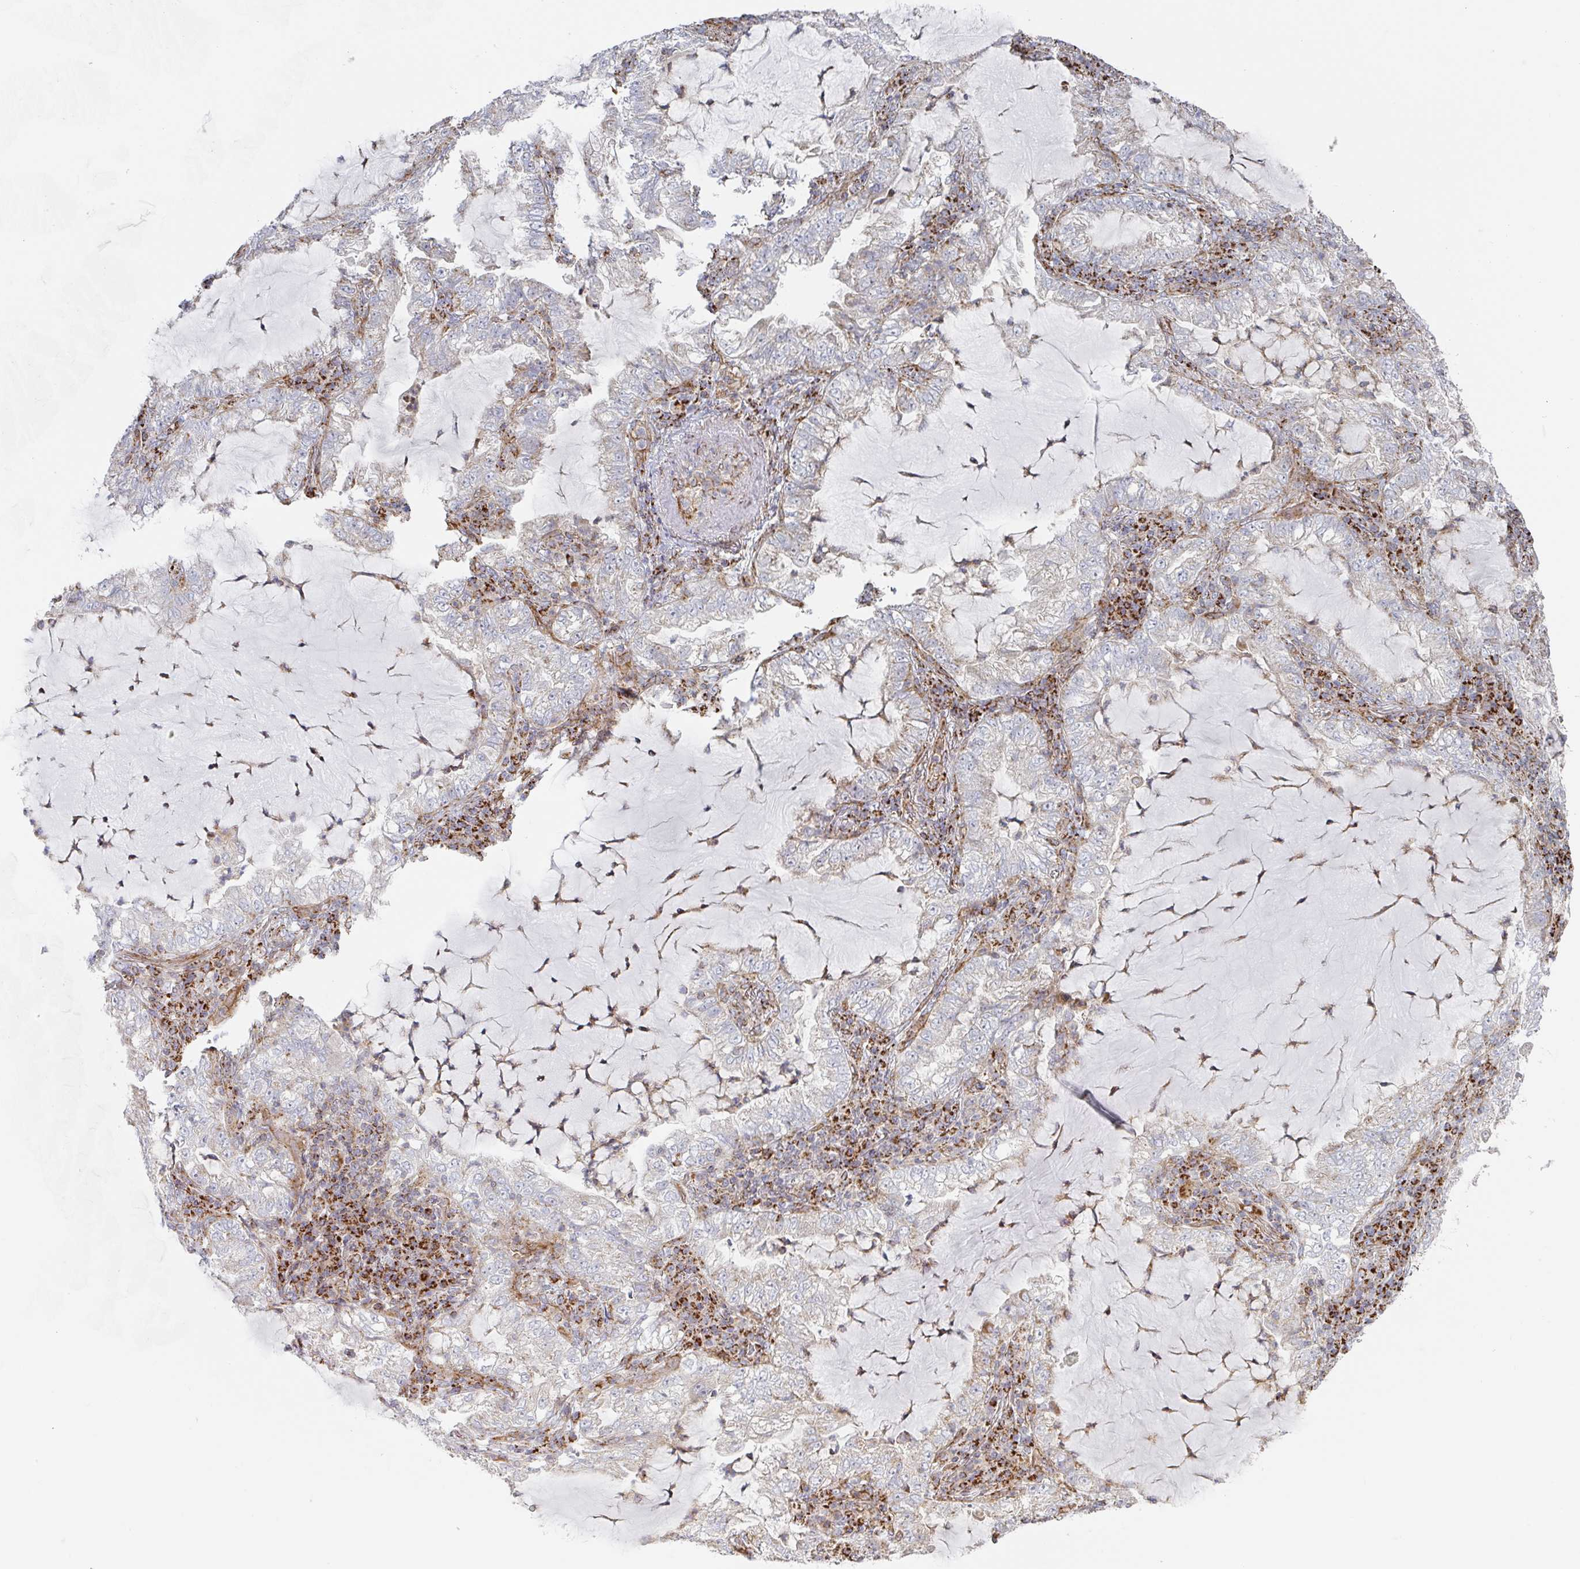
{"staining": {"intensity": "negative", "quantity": "none", "location": "none"}, "tissue": "lung cancer", "cell_type": "Tumor cells", "image_type": "cancer", "snomed": [{"axis": "morphology", "description": "Adenocarcinoma, NOS"}, {"axis": "topography", "description": "Lung"}], "caption": "Tumor cells show no significant protein staining in adenocarcinoma (lung). (Stains: DAB (3,3'-diaminobenzidine) immunohistochemistry with hematoxylin counter stain, Microscopy: brightfield microscopy at high magnification).", "gene": "ZNF526", "patient": {"sex": "female", "age": 73}}